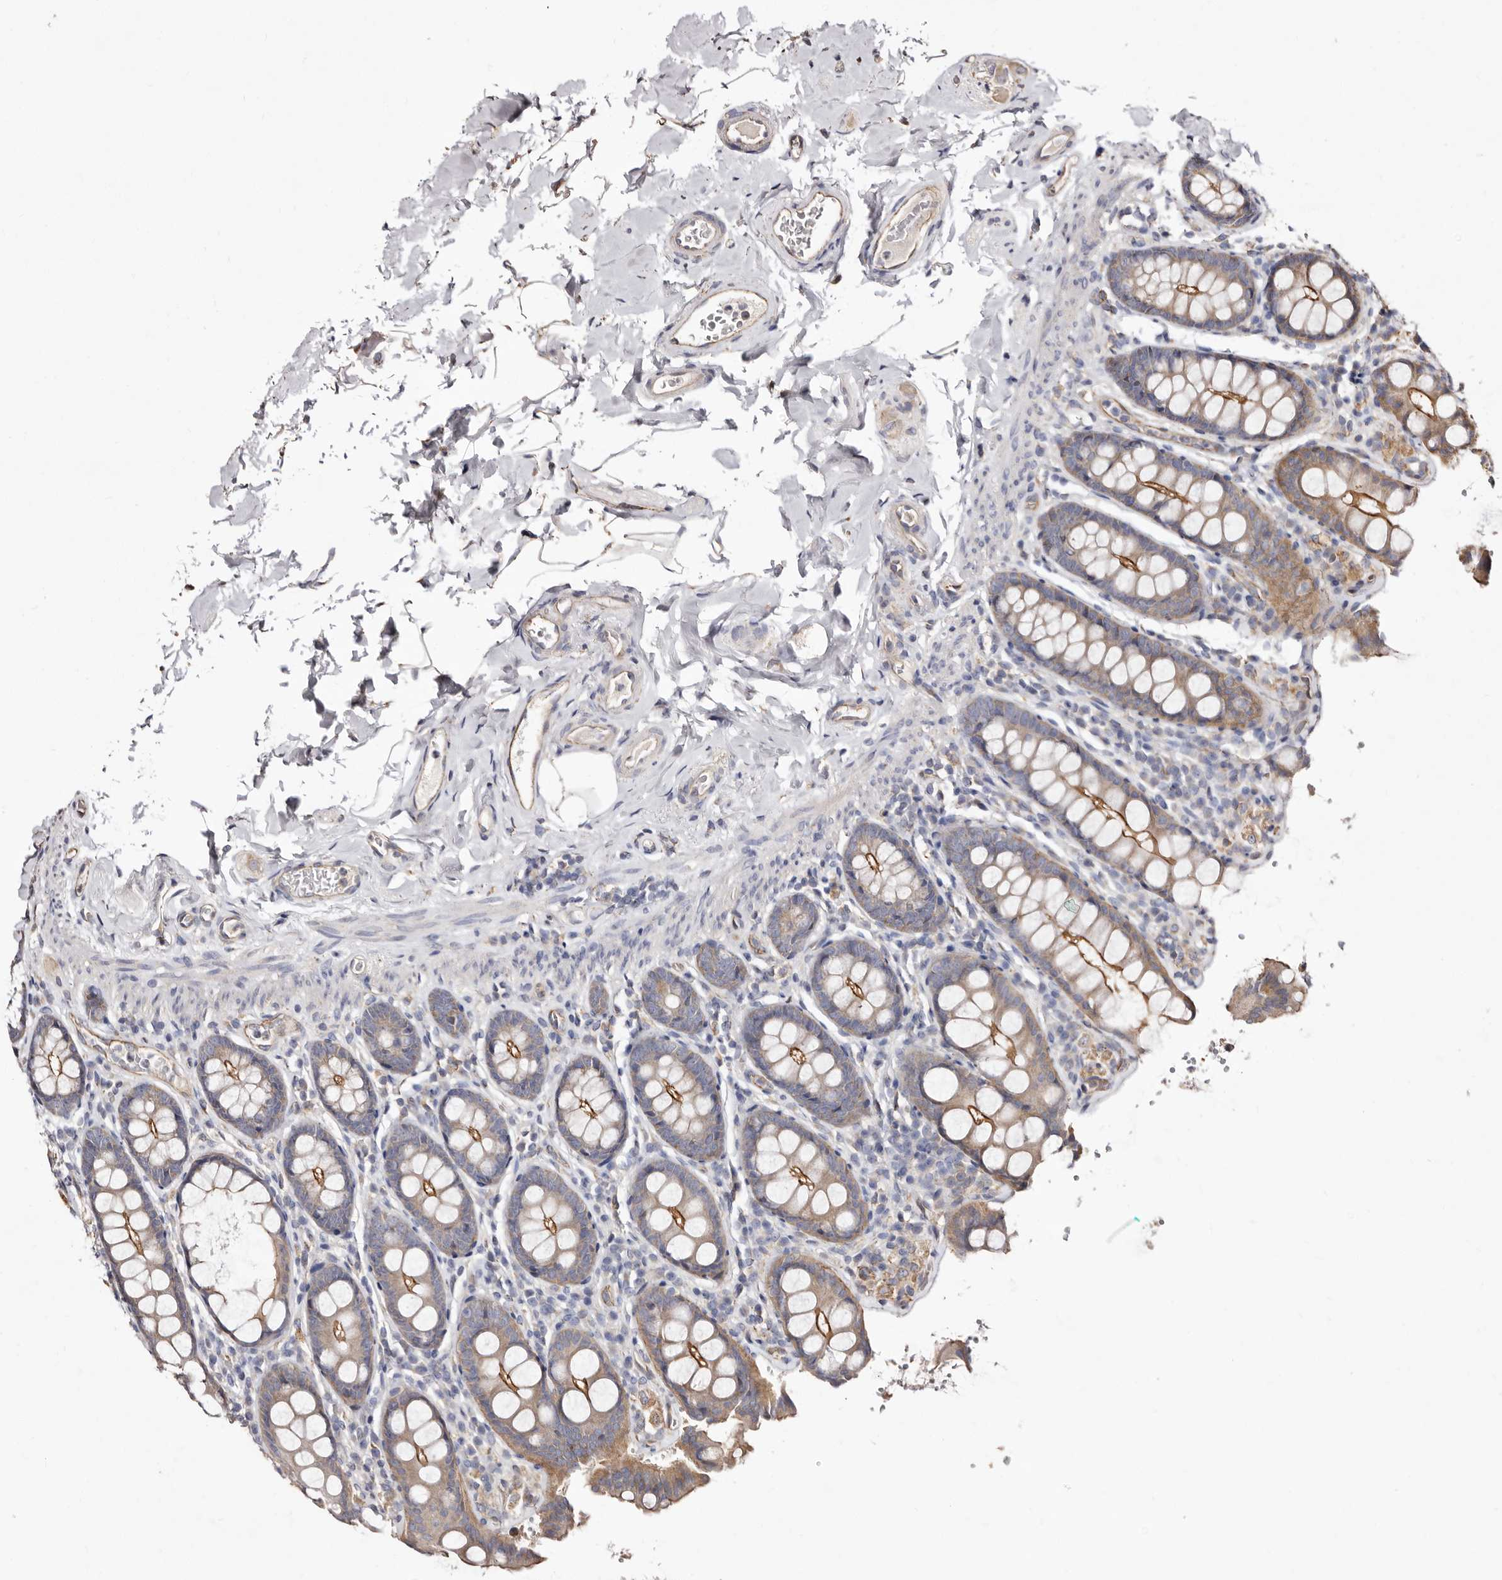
{"staining": {"intensity": "weak", "quantity": ">75%", "location": "cytoplasmic/membranous"}, "tissue": "colon", "cell_type": "Endothelial cells", "image_type": "normal", "snomed": [{"axis": "morphology", "description": "Normal tissue, NOS"}, {"axis": "topography", "description": "Colon"}, {"axis": "topography", "description": "Peripheral nerve tissue"}], "caption": "A low amount of weak cytoplasmic/membranous staining is appreciated in about >75% of endothelial cells in benign colon.", "gene": "LUZP1", "patient": {"sex": "female", "age": 61}}